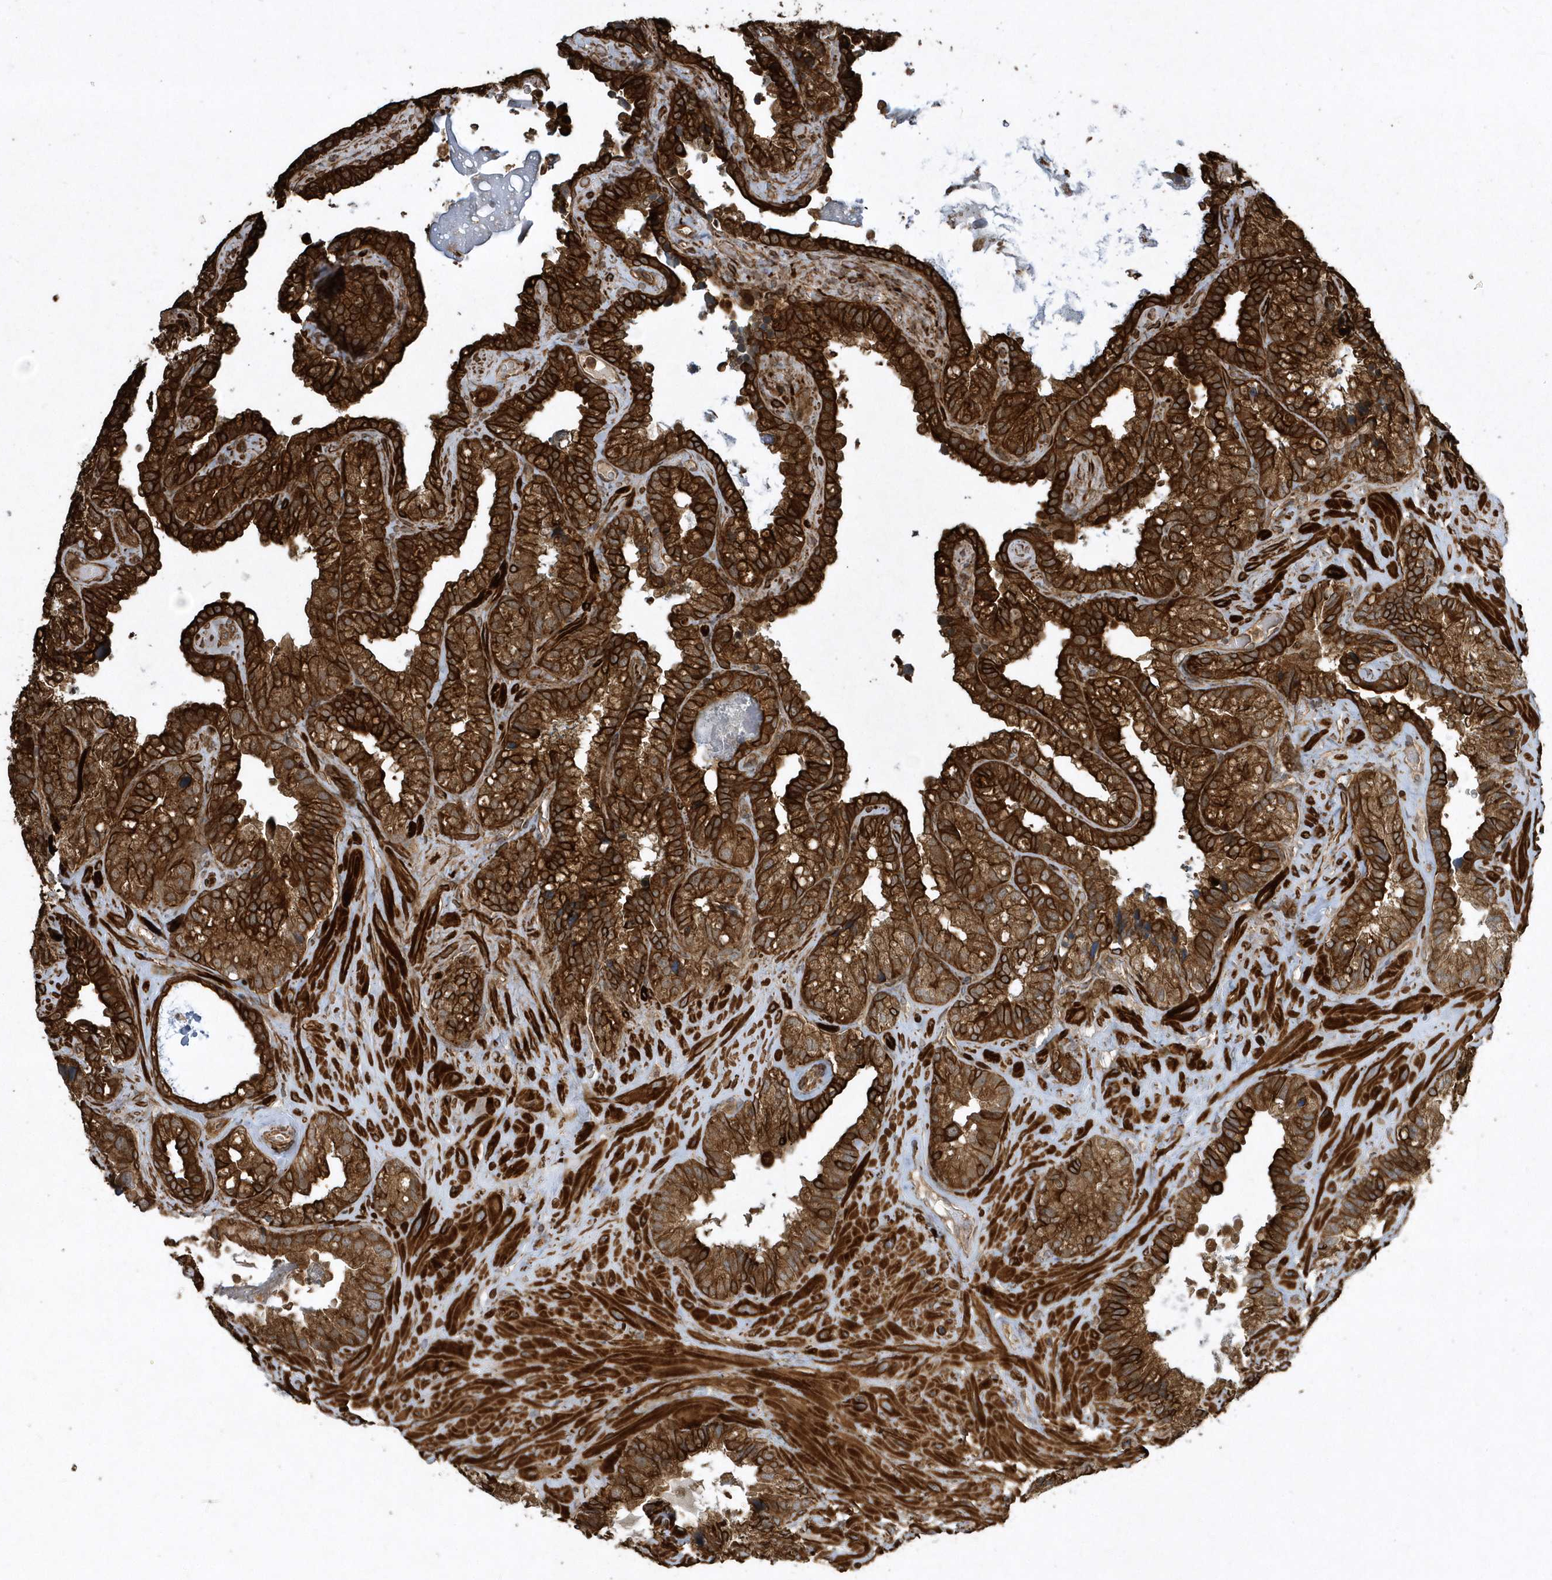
{"staining": {"intensity": "strong", "quantity": ">75%", "location": "cytoplasmic/membranous"}, "tissue": "seminal vesicle", "cell_type": "Glandular cells", "image_type": "normal", "snomed": [{"axis": "morphology", "description": "Normal tissue, NOS"}, {"axis": "topography", "description": "Prostate"}, {"axis": "topography", "description": "Seminal veicle"}], "caption": "About >75% of glandular cells in normal seminal vesicle reveal strong cytoplasmic/membranous protein staining as visualized by brown immunohistochemical staining.", "gene": "SENP8", "patient": {"sex": "male", "age": 68}}